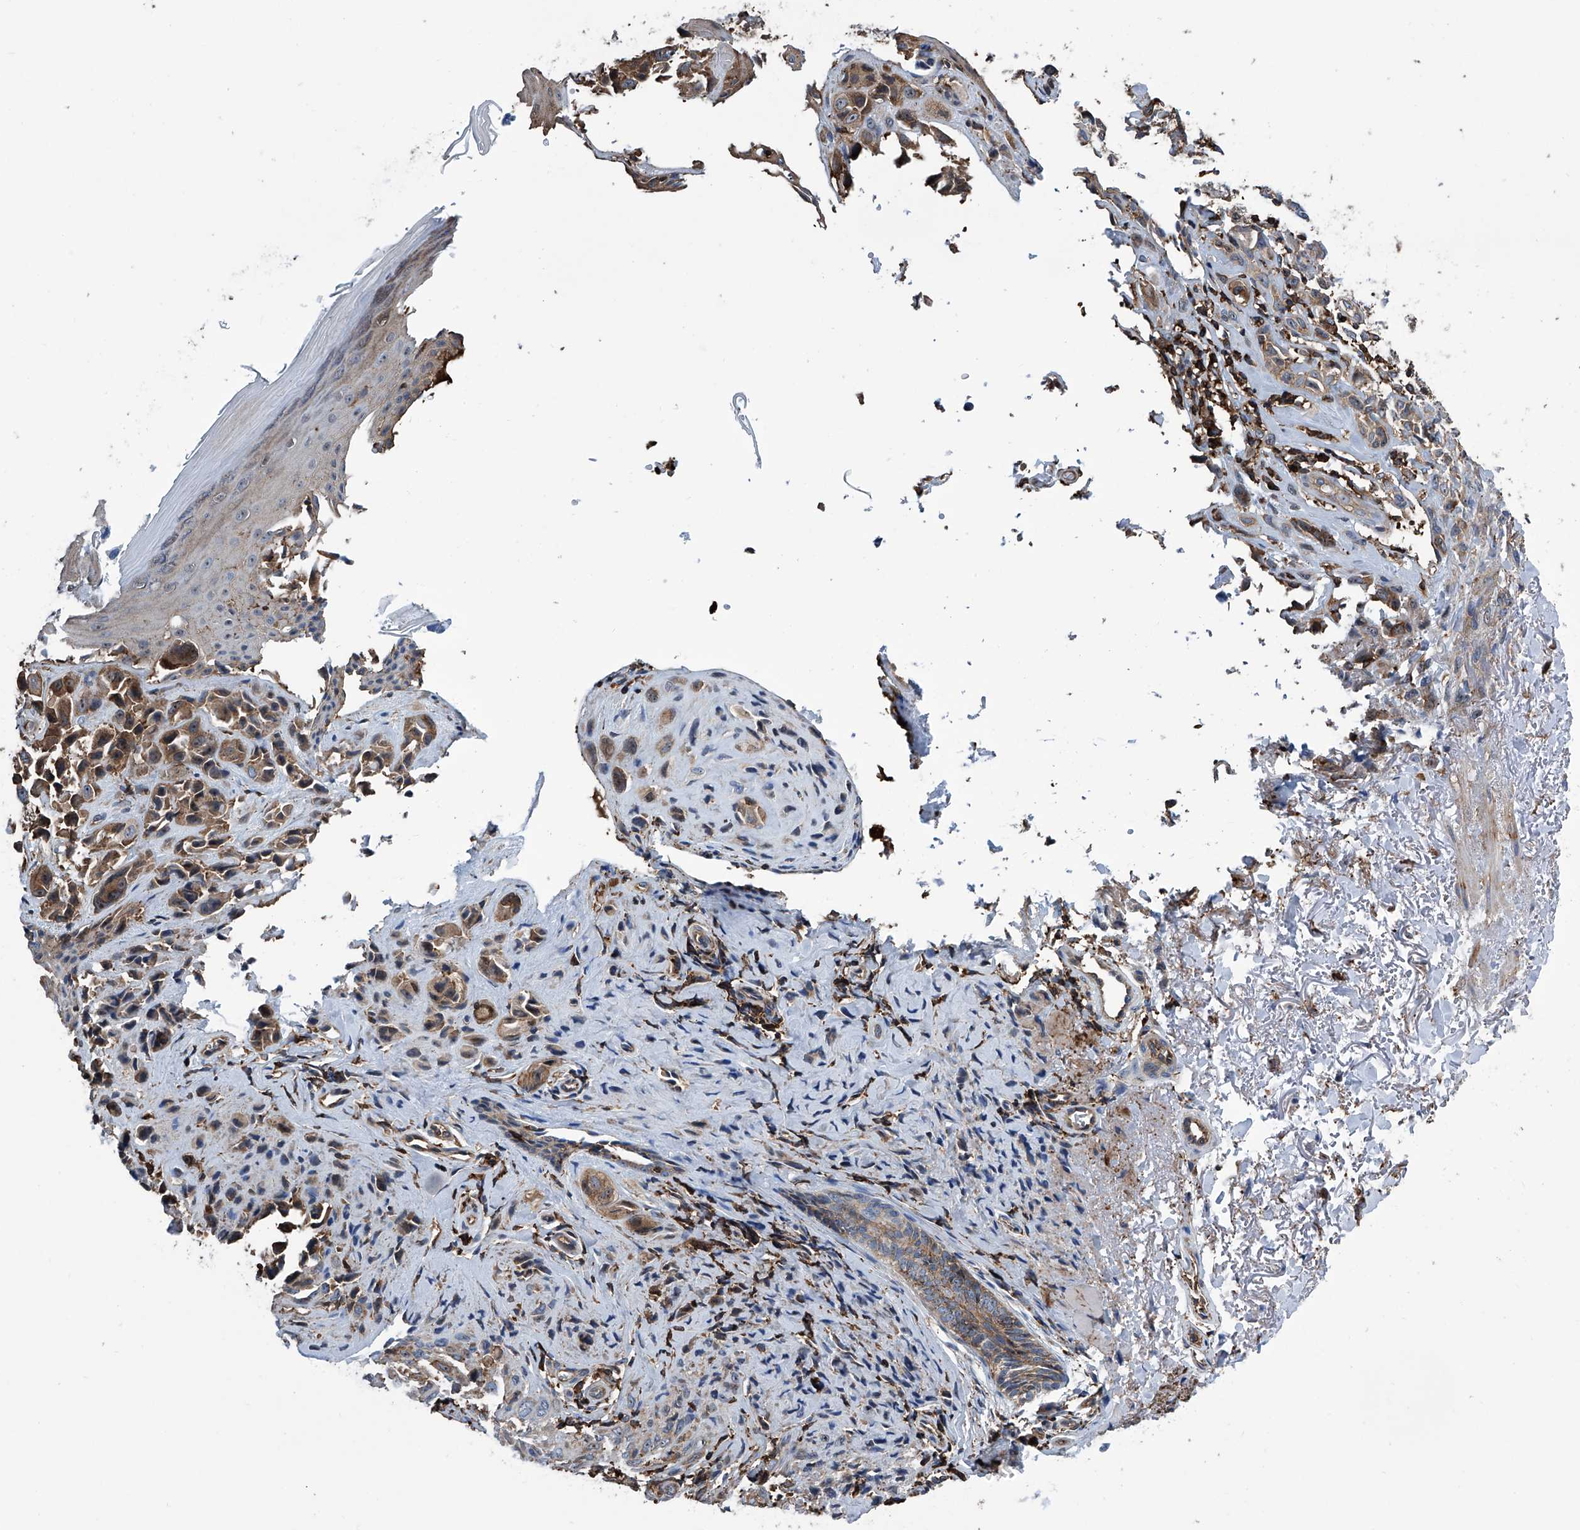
{"staining": {"intensity": "weak", "quantity": ">75%", "location": "cytoplasmic/membranous,nuclear"}, "tissue": "melanoma", "cell_type": "Tumor cells", "image_type": "cancer", "snomed": [{"axis": "morphology", "description": "Malignant melanoma, NOS"}, {"axis": "topography", "description": "Skin"}], "caption": "Weak cytoplasmic/membranous and nuclear positivity is appreciated in approximately >75% of tumor cells in melanoma.", "gene": "ZNF484", "patient": {"sex": "female", "age": 58}}